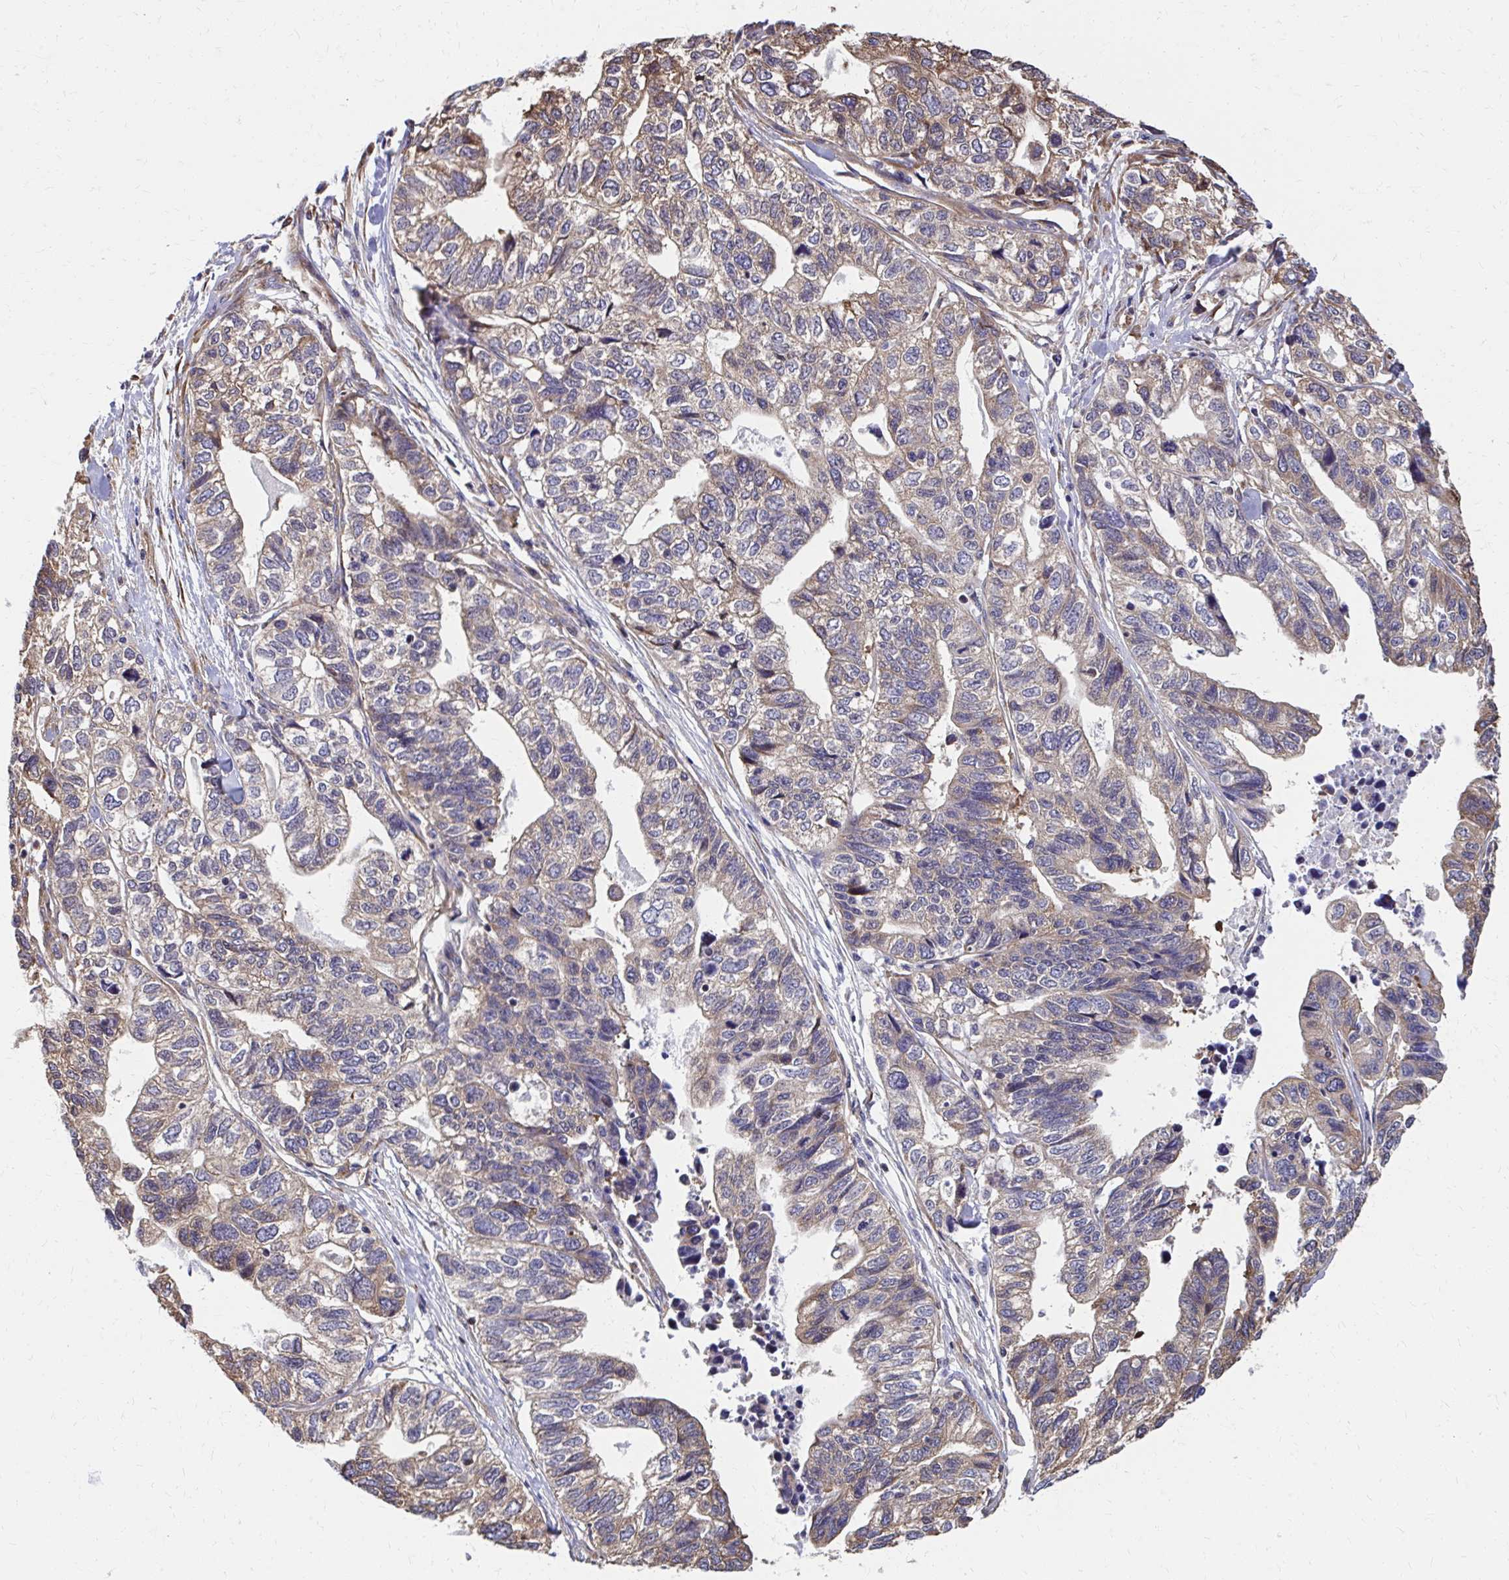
{"staining": {"intensity": "weak", "quantity": "25%-75%", "location": "cytoplasmic/membranous"}, "tissue": "stomach cancer", "cell_type": "Tumor cells", "image_type": "cancer", "snomed": [{"axis": "morphology", "description": "Adenocarcinoma, NOS"}, {"axis": "topography", "description": "Stomach, upper"}], "caption": "Weak cytoplasmic/membranous positivity is identified in approximately 25%-75% of tumor cells in stomach cancer (adenocarcinoma). The staining was performed using DAB (3,3'-diaminobenzidine), with brown indicating positive protein expression. Nuclei are stained blue with hematoxylin.", "gene": "ZNF778", "patient": {"sex": "female", "age": 67}}